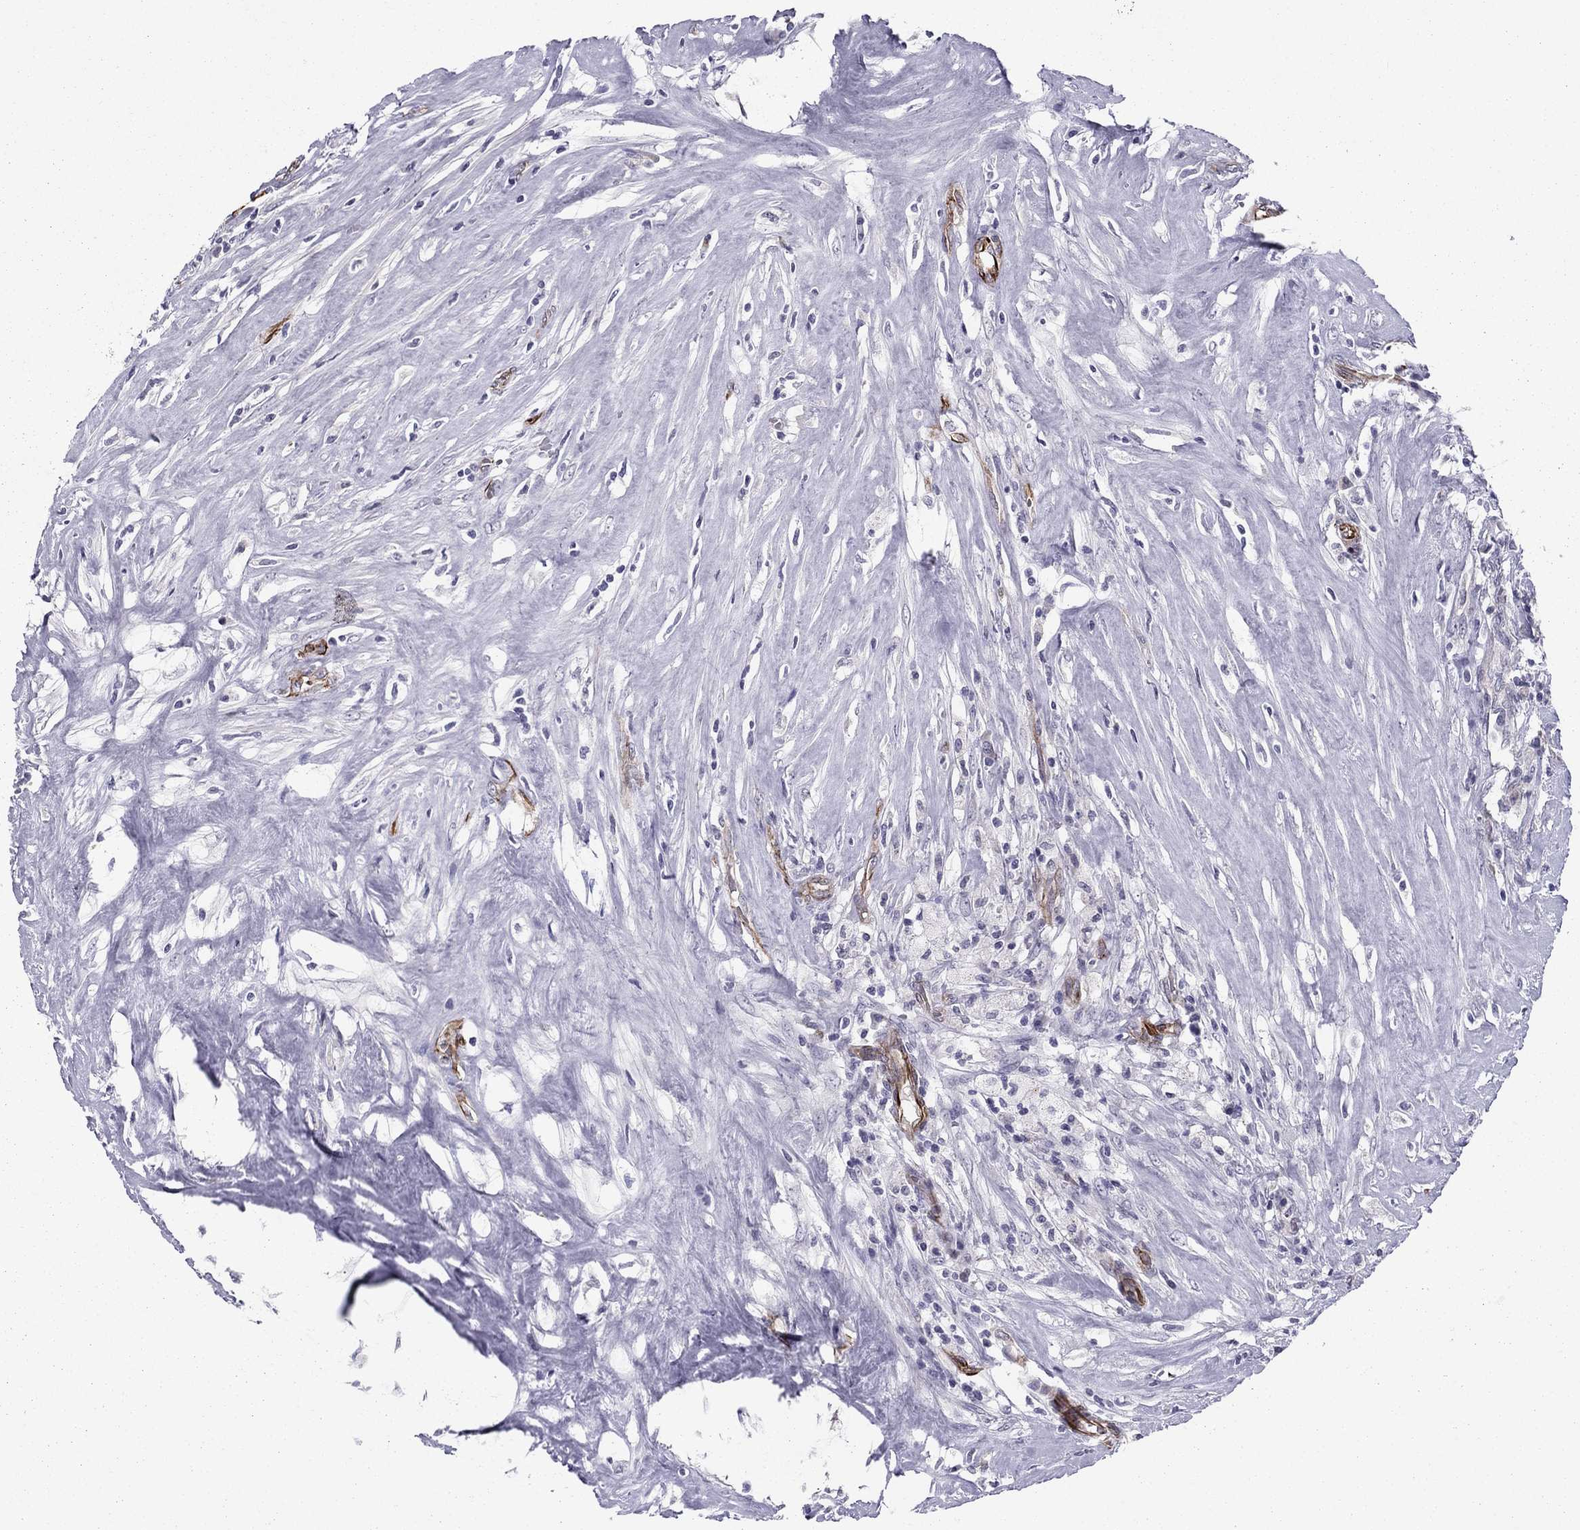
{"staining": {"intensity": "negative", "quantity": "none", "location": "none"}, "tissue": "testis cancer", "cell_type": "Tumor cells", "image_type": "cancer", "snomed": [{"axis": "morphology", "description": "Necrosis, NOS"}, {"axis": "morphology", "description": "Carcinoma, Embryonal, NOS"}, {"axis": "topography", "description": "Testis"}], "caption": "Immunohistochemistry of embryonal carcinoma (testis) shows no staining in tumor cells.", "gene": "ANKS4B", "patient": {"sex": "male", "age": 19}}